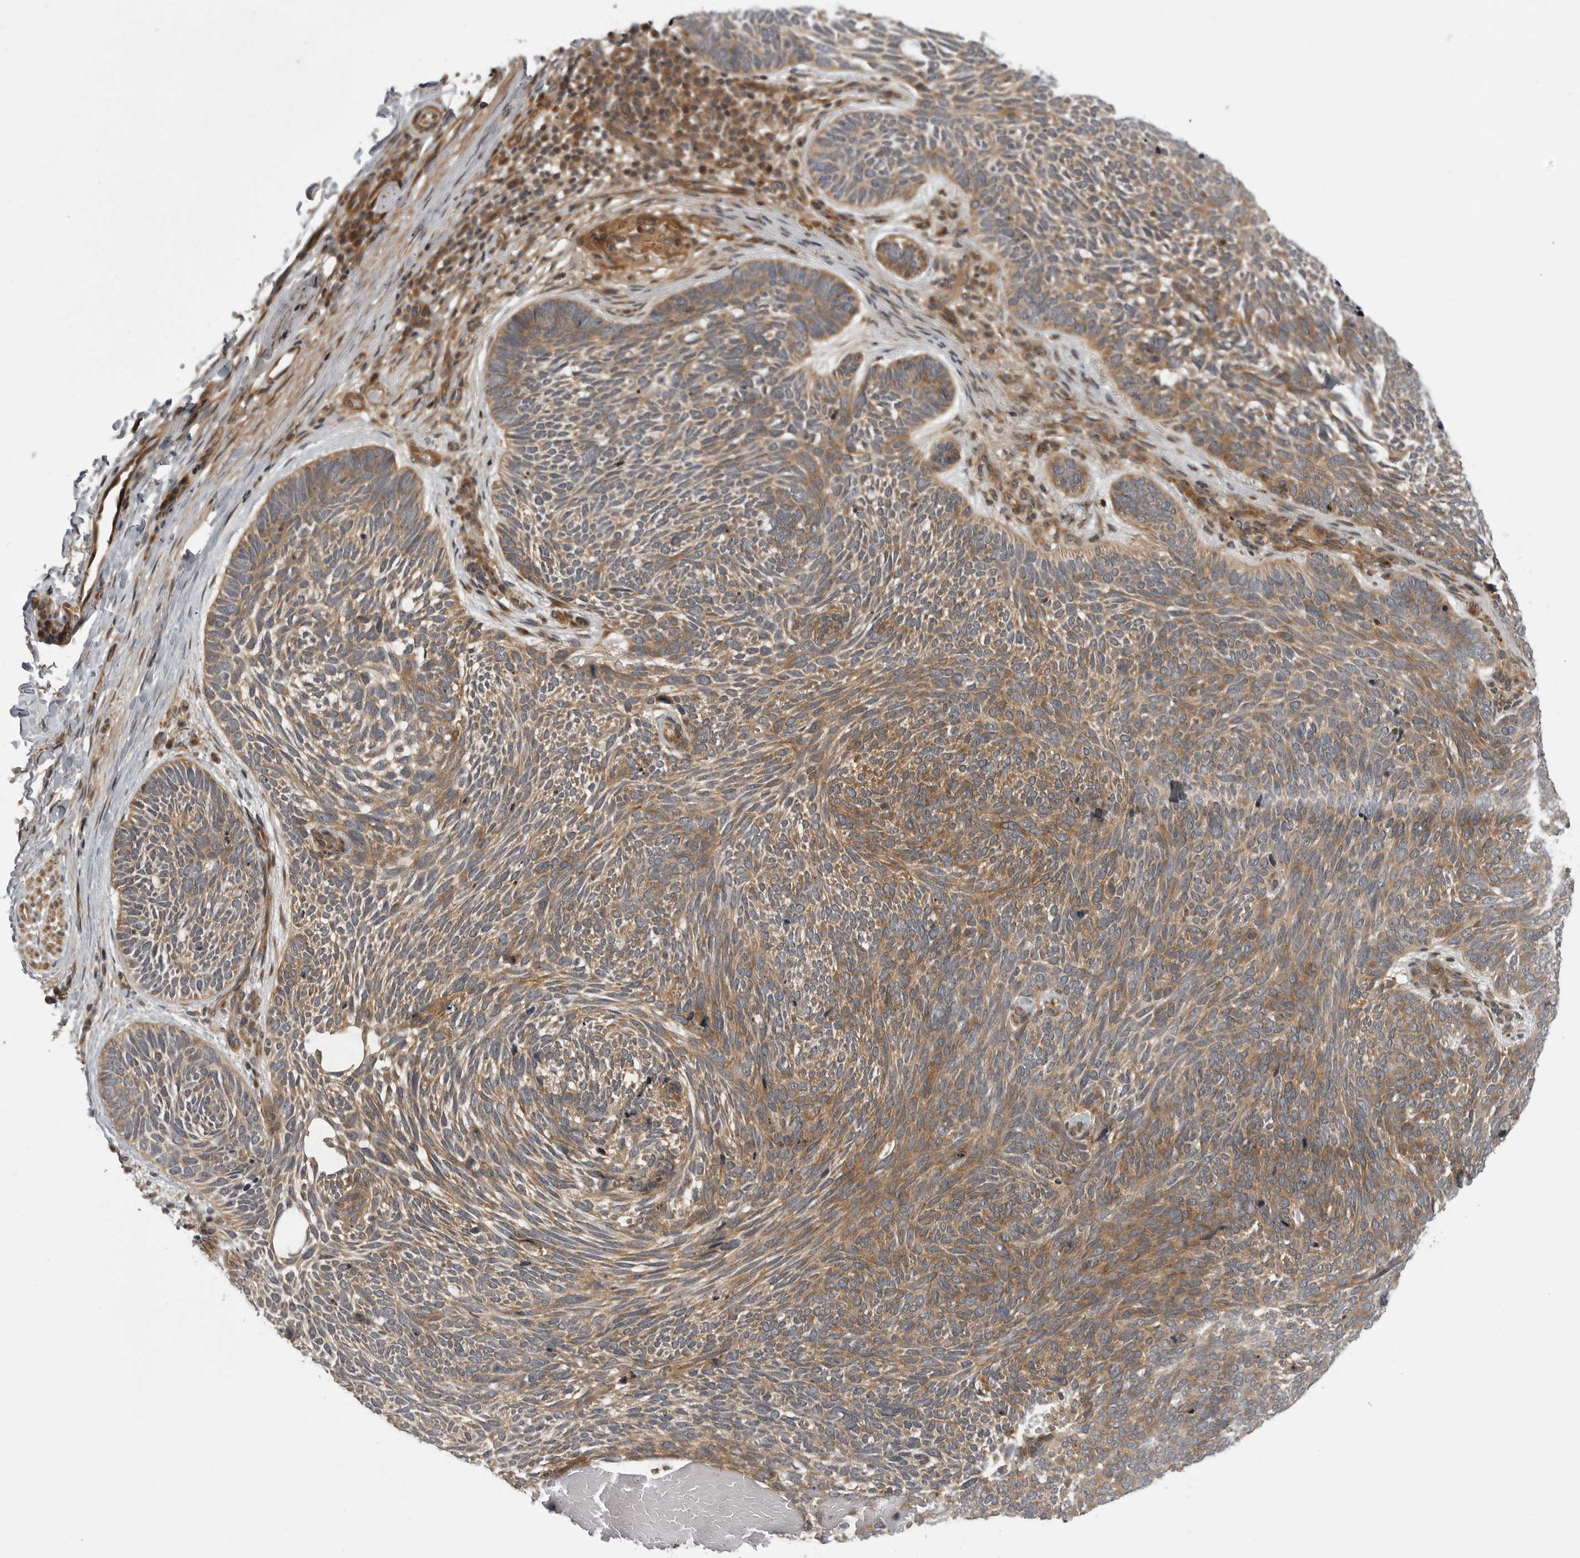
{"staining": {"intensity": "moderate", "quantity": ">75%", "location": "cytoplasmic/membranous"}, "tissue": "skin cancer", "cell_type": "Tumor cells", "image_type": "cancer", "snomed": [{"axis": "morphology", "description": "Basal cell carcinoma"}, {"axis": "topography", "description": "Skin"}], "caption": "DAB immunohistochemical staining of basal cell carcinoma (skin) demonstrates moderate cytoplasmic/membranous protein staining in about >75% of tumor cells.", "gene": "LRRC45", "patient": {"sex": "female", "age": 85}}